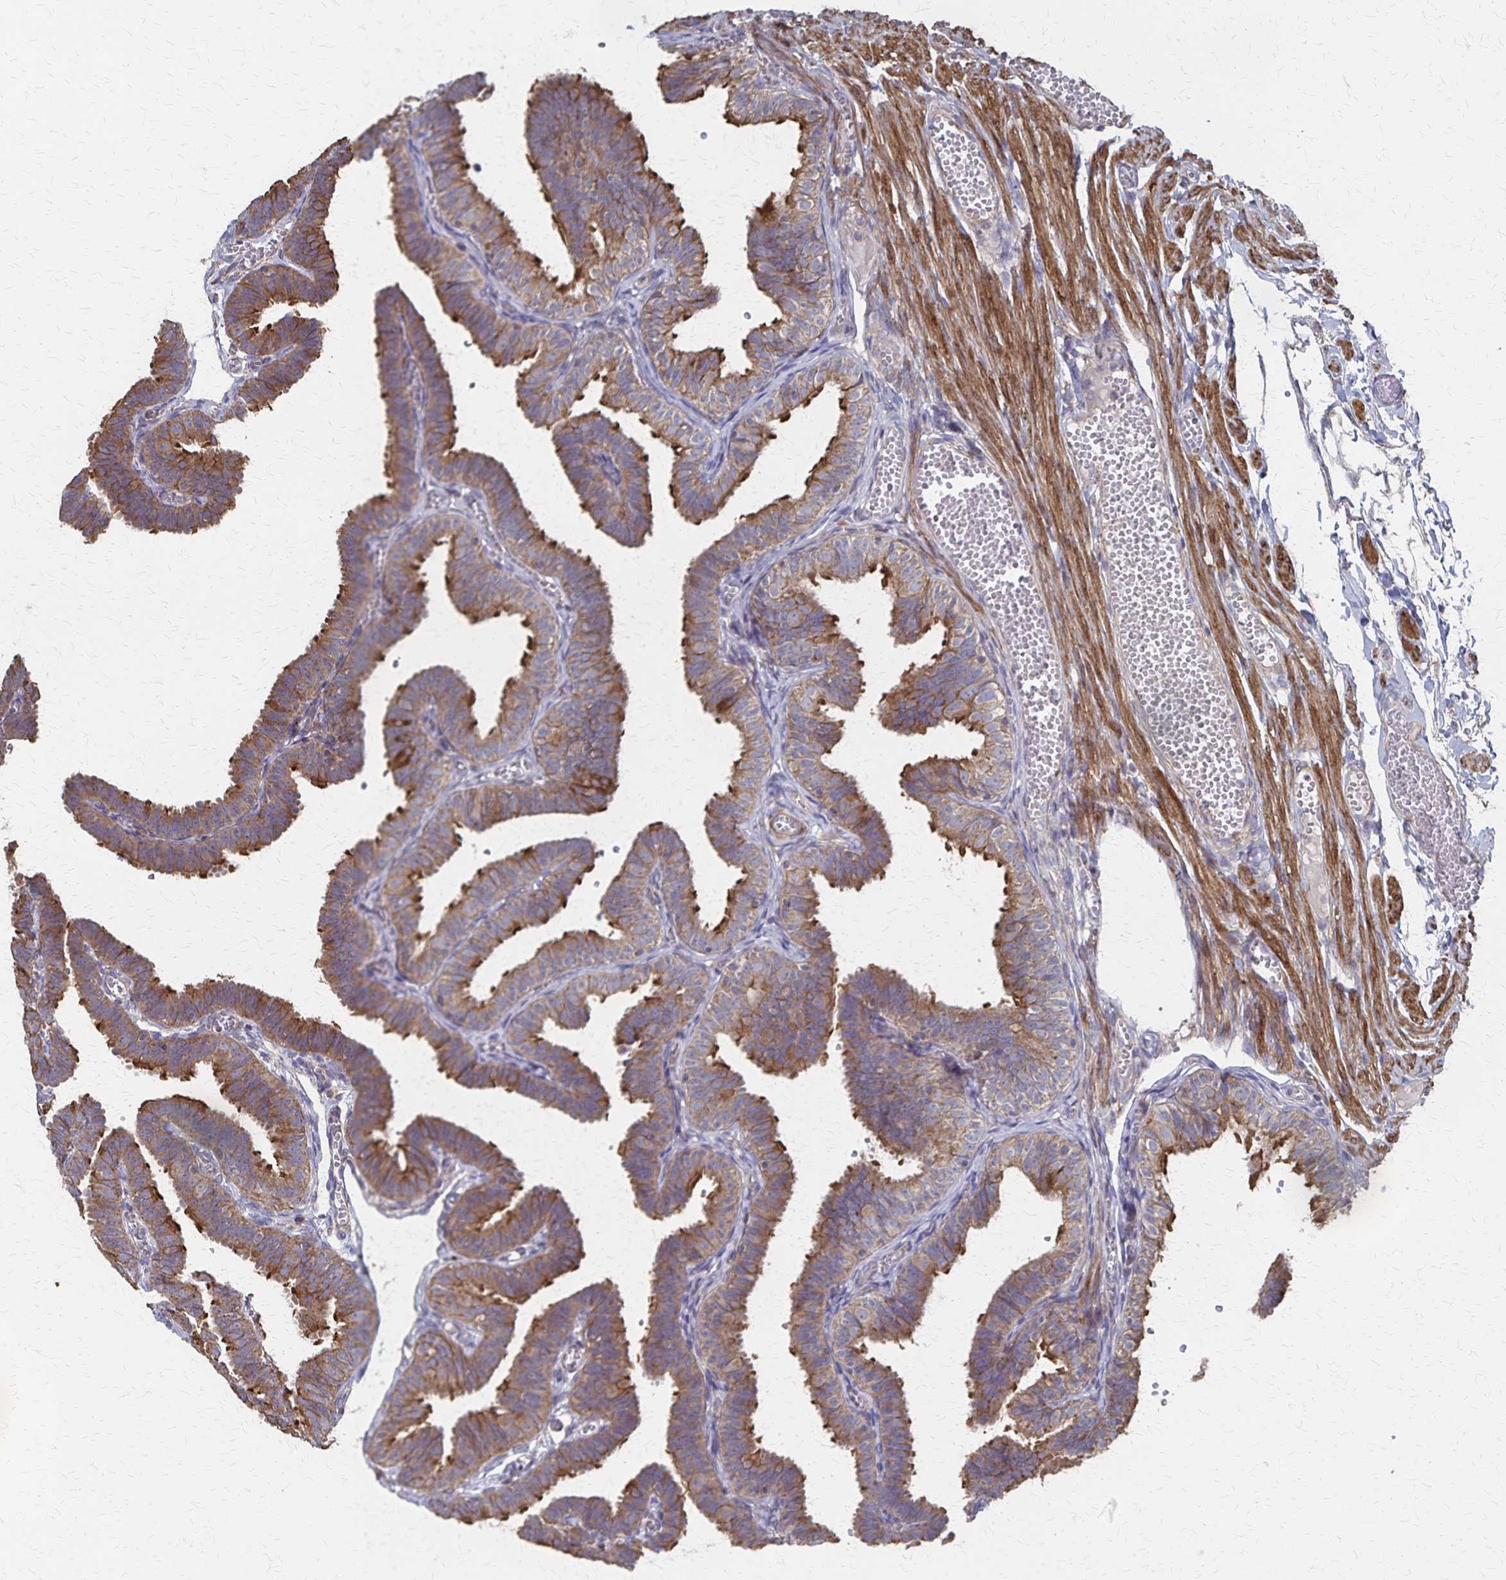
{"staining": {"intensity": "moderate", "quantity": ">75%", "location": "cytoplasmic/membranous"}, "tissue": "fallopian tube", "cell_type": "Glandular cells", "image_type": "normal", "snomed": [{"axis": "morphology", "description": "Normal tissue, NOS"}, {"axis": "topography", "description": "Fallopian tube"}], "caption": "The immunohistochemical stain shows moderate cytoplasmic/membranous positivity in glandular cells of benign fallopian tube.", "gene": "PGAP2", "patient": {"sex": "female", "age": 25}}